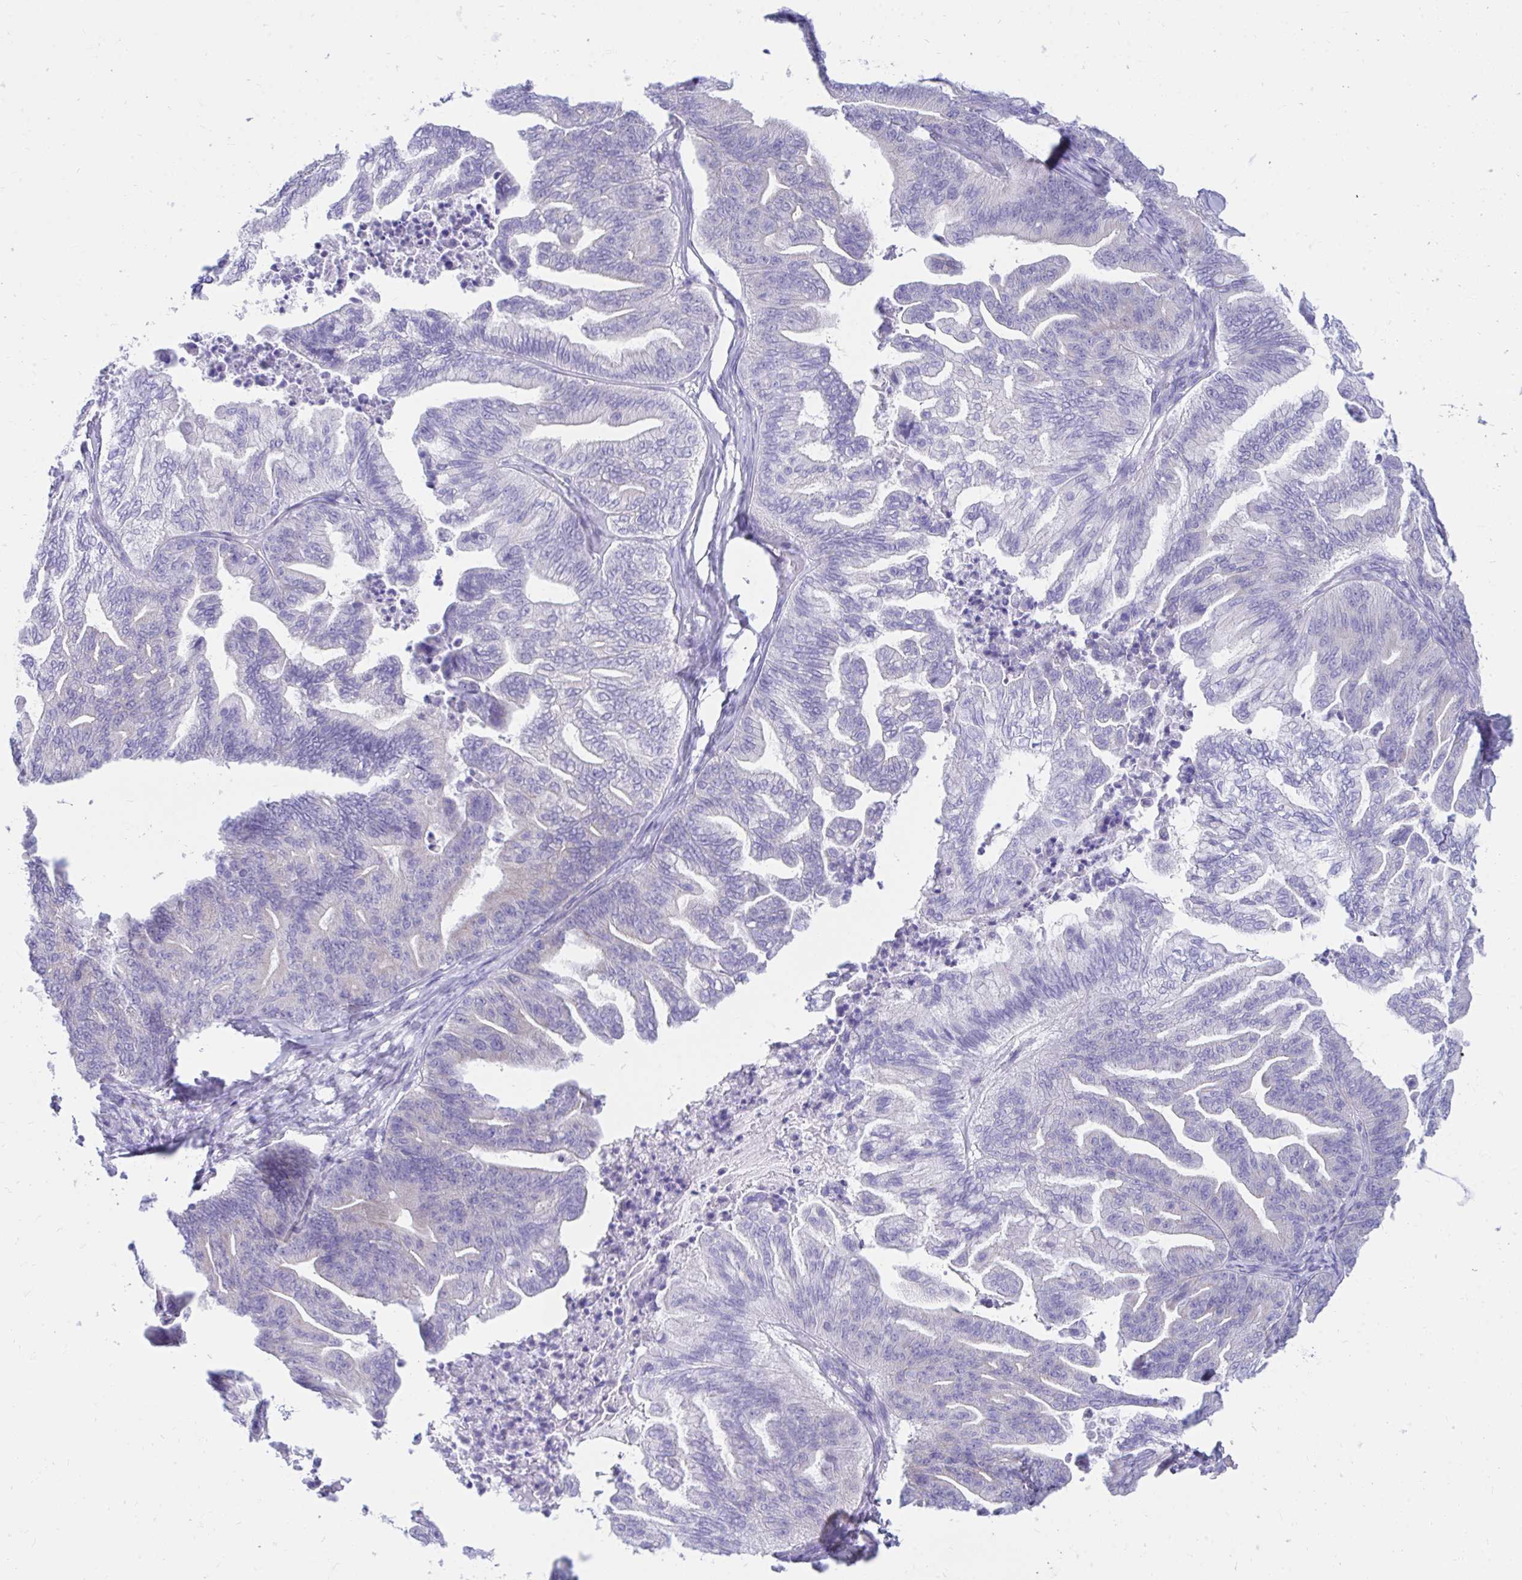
{"staining": {"intensity": "weak", "quantity": "<25%", "location": "cytoplasmic/membranous"}, "tissue": "ovarian cancer", "cell_type": "Tumor cells", "image_type": "cancer", "snomed": [{"axis": "morphology", "description": "Cystadenocarcinoma, mucinous, NOS"}, {"axis": "topography", "description": "Ovary"}], "caption": "Image shows no significant protein positivity in tumor cells of mucinous cystadenocarcinoma (ovarian).", "gene": "SHISA8", "patient": {"sex": "female", "age": 67}}